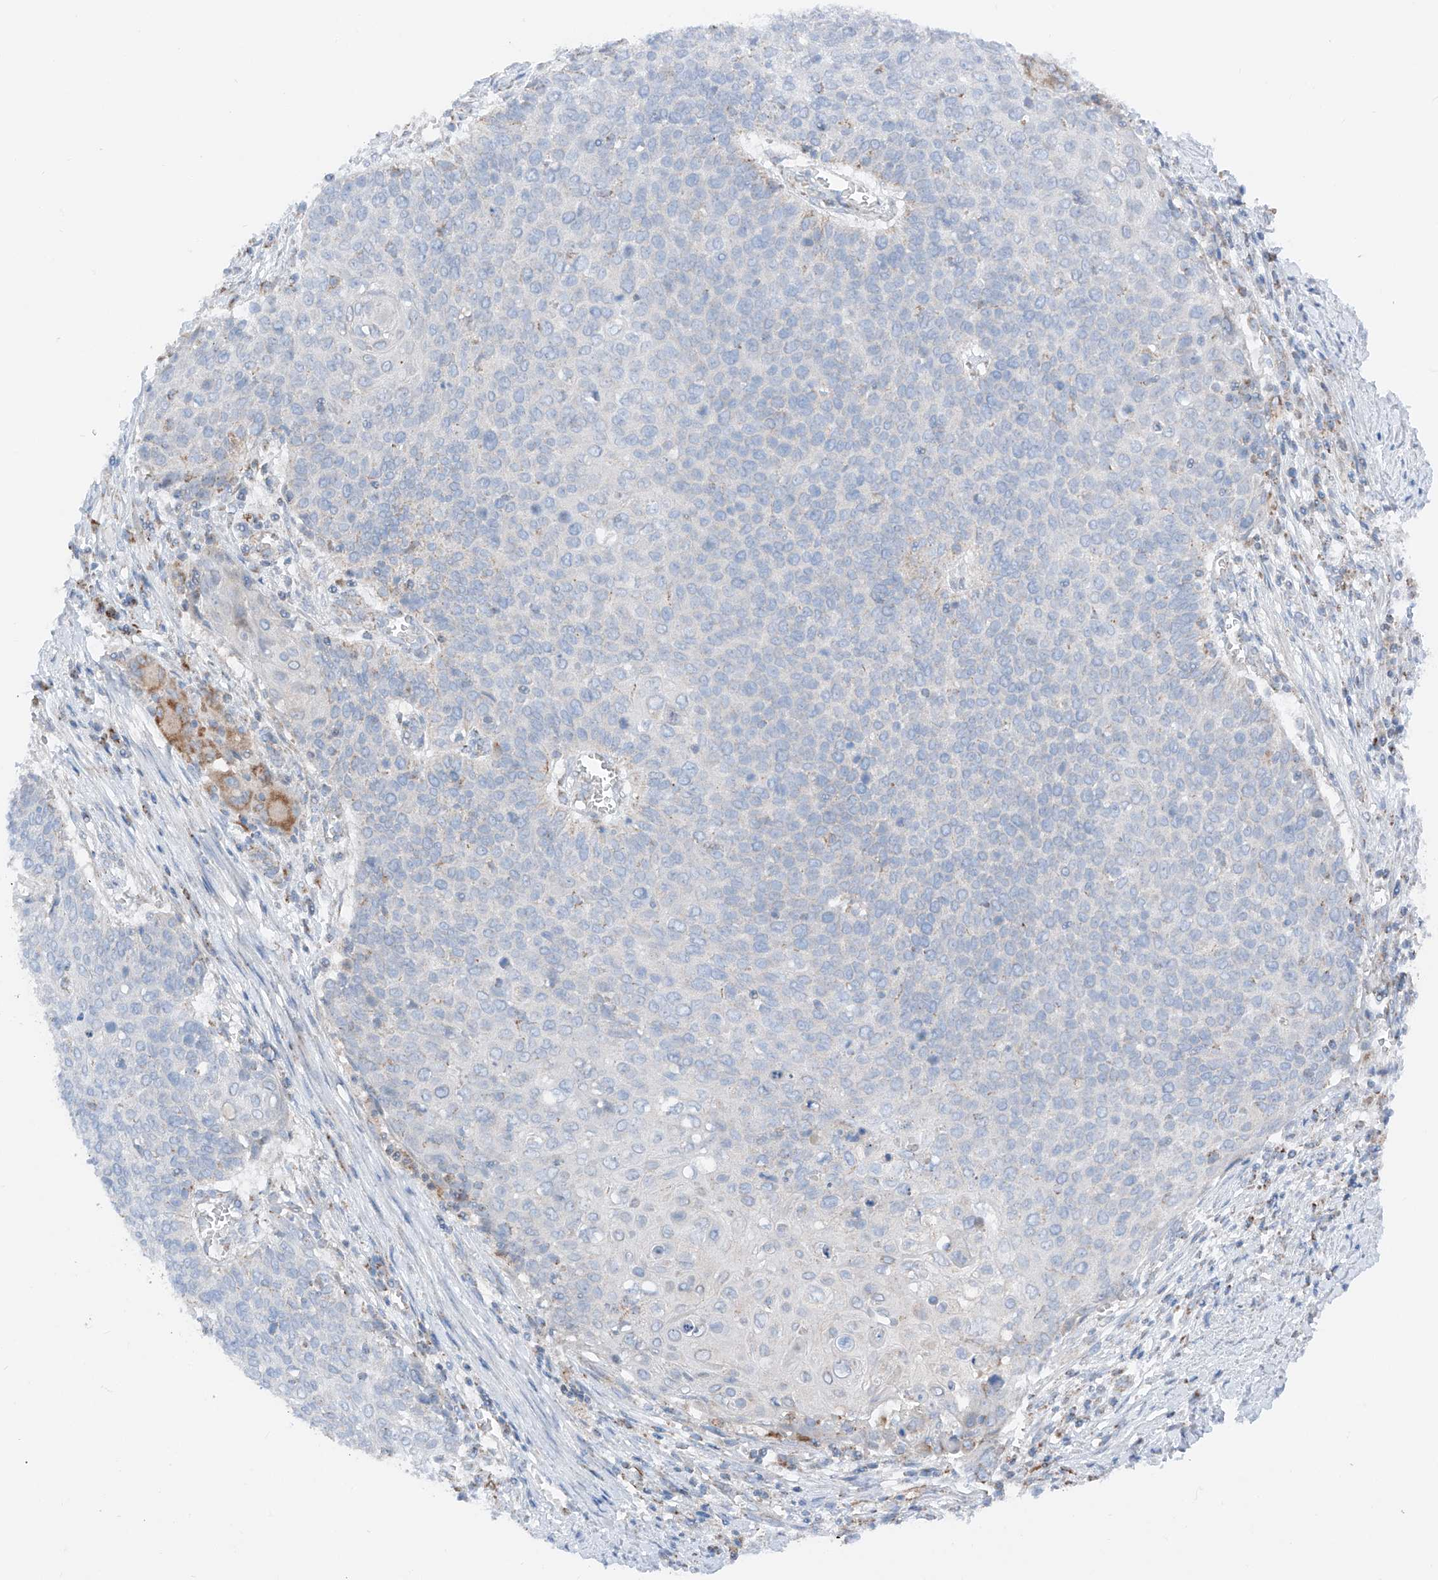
{"staining": {"intensity": "negative", "quantity": "none", "location": "none"}, "tissue": "cervical cancer", "cell_type": "Tumor cells", "image_type": "cancer", "snomed": [{"axis": "morphology", "description": "Squamous cell carcinoma, NOS"}, {"axis": "topography", "description": "Cervix"}], "caption": "A micrograph of human cervical cancer is negative for staining in tumor cells. (Immunohistochemistry, brightfield microscopy, high magnification).", "gene": "MRAP", "patient": {"sex": "female", "age": 39}}